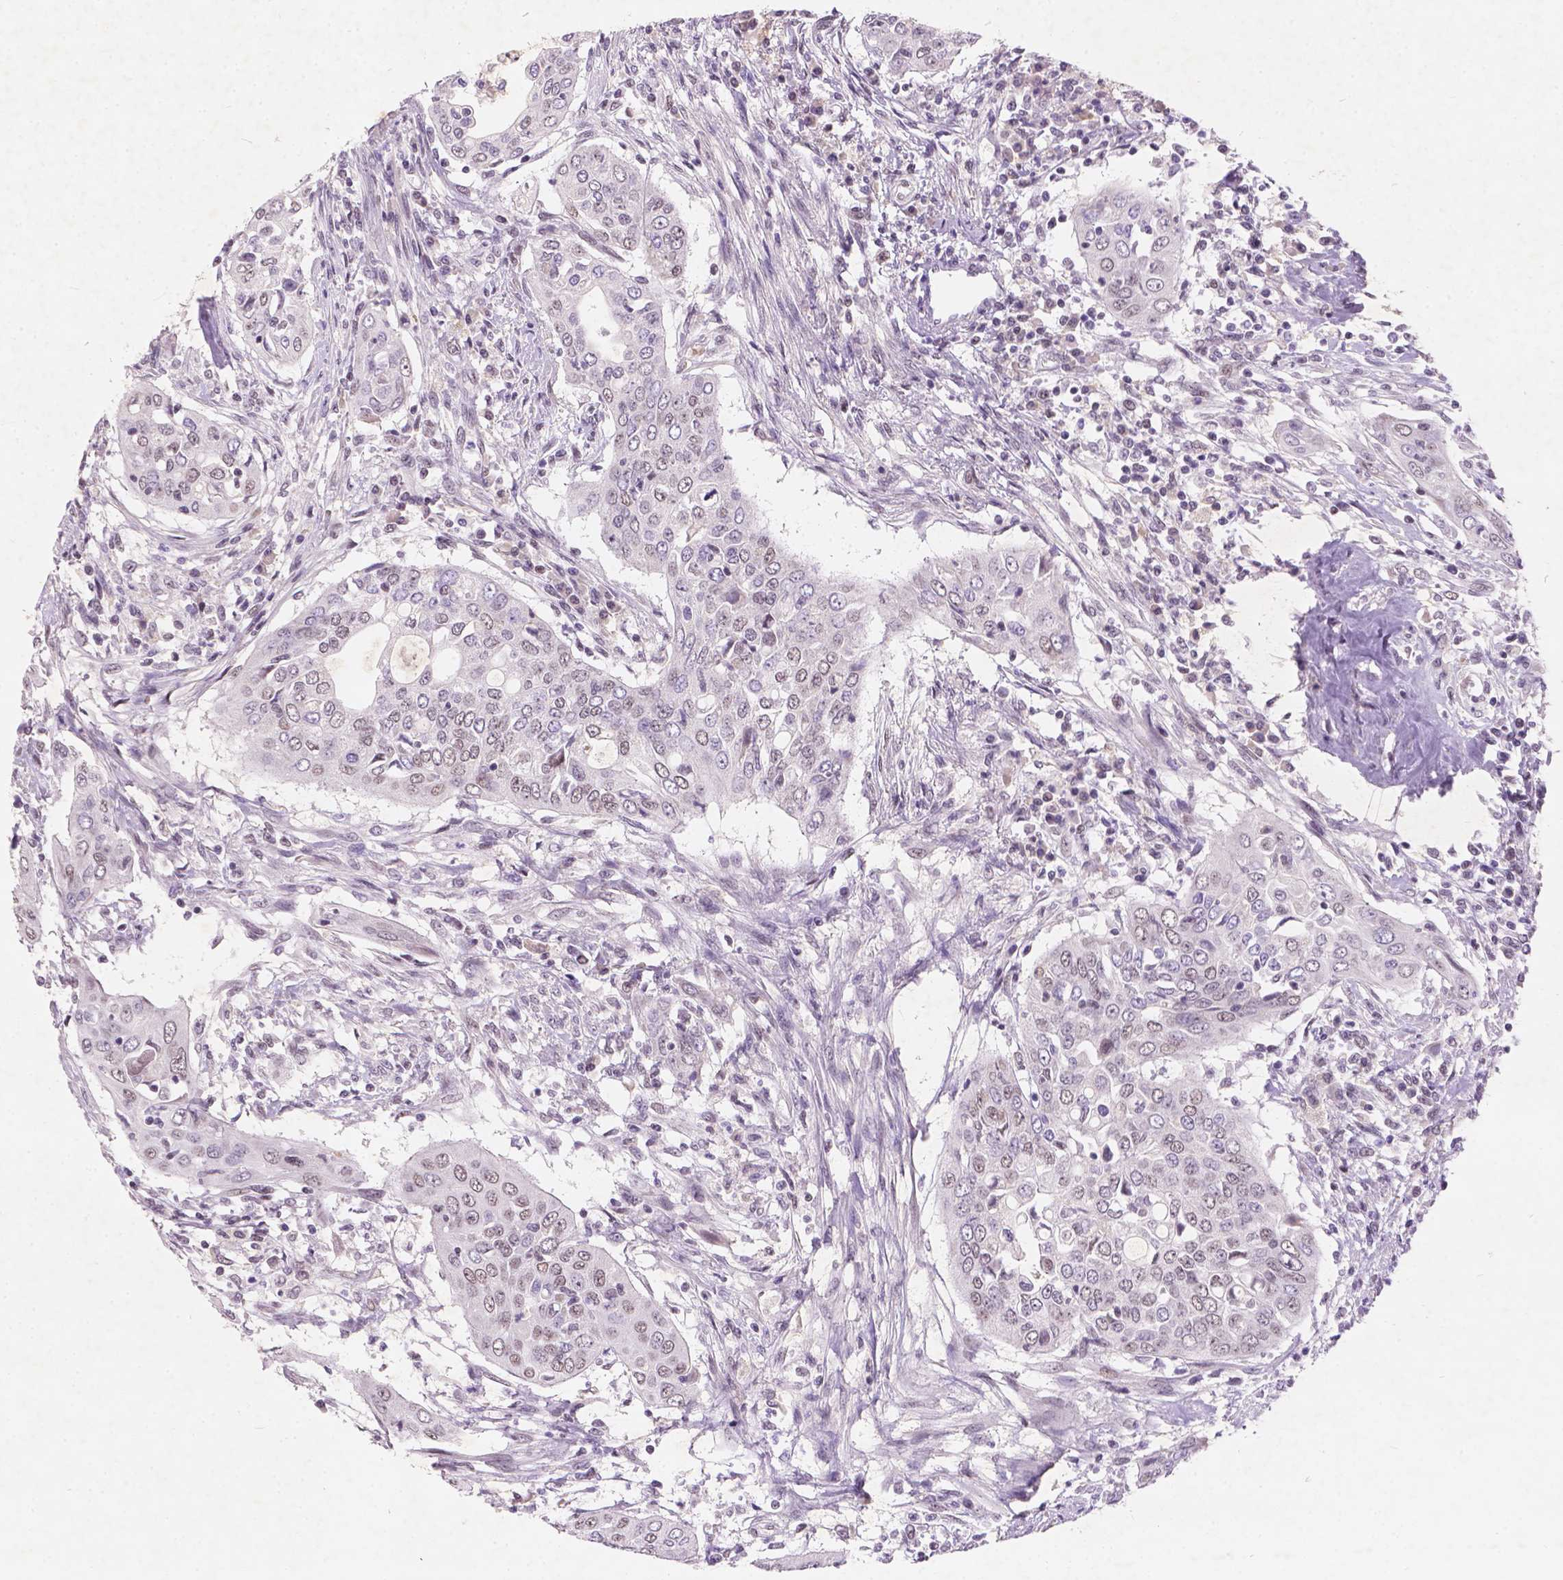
{"staining": {"intensity": "weak", "quantity": "25%-75%", "location": "nuclear"}, "tissue": "urothelial cancer", "cell_type": "Tumor cells", "image_type": "cancer", "snomed": [{"axis": "morphology", "description": "Urothelial carcinoma, High grade"}, {"axis": "topography", "description": "Urinary bladder"}], "caption": "Weak nuclear staining for a protein is seen in about 25%-75% of tumor cells of high-grade urothelial carcinoma using immunohistochemistry (IHC).", "gene": "FAM53A", "patient": {"sex": "male", "age": 82}}